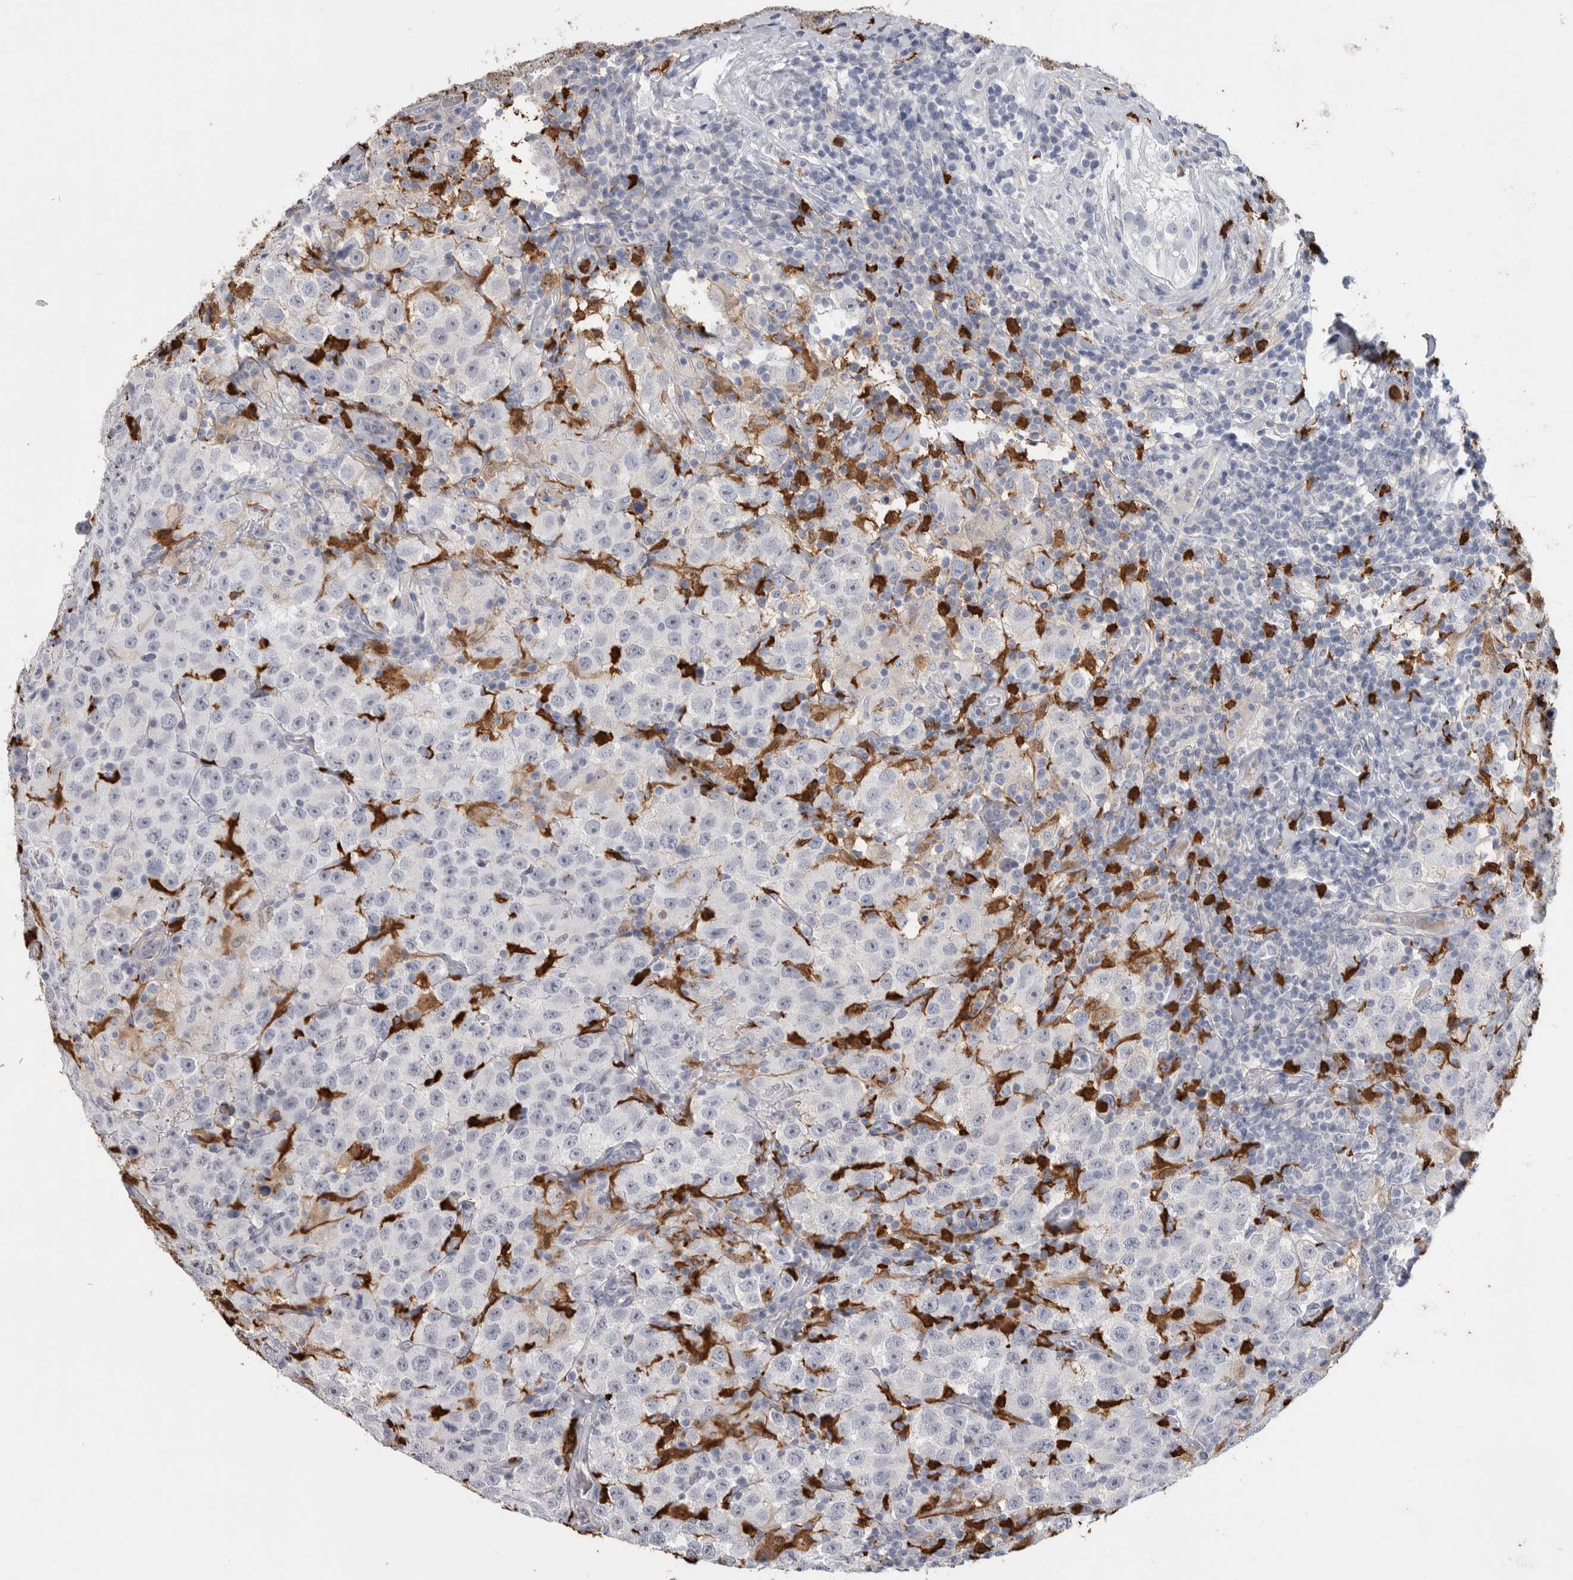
{"staining": {"intensity": "negative", "quantity": "none", "location": "none"}, "tissue": "testis cancer", "cell_type": "Tumor cells", "image_type": "cancer", "snomed": [{"axis": "morphology", "description": "Seminoma, NOS"}, {"axis": "topography", "description": "Testis"}], "caption": "Testis seminoma was stained to show a protein in brown. There is no significant positivity in tumor cells.", "gene": "CYB561D1", "patient": {"sex": "male", "age": 41}}